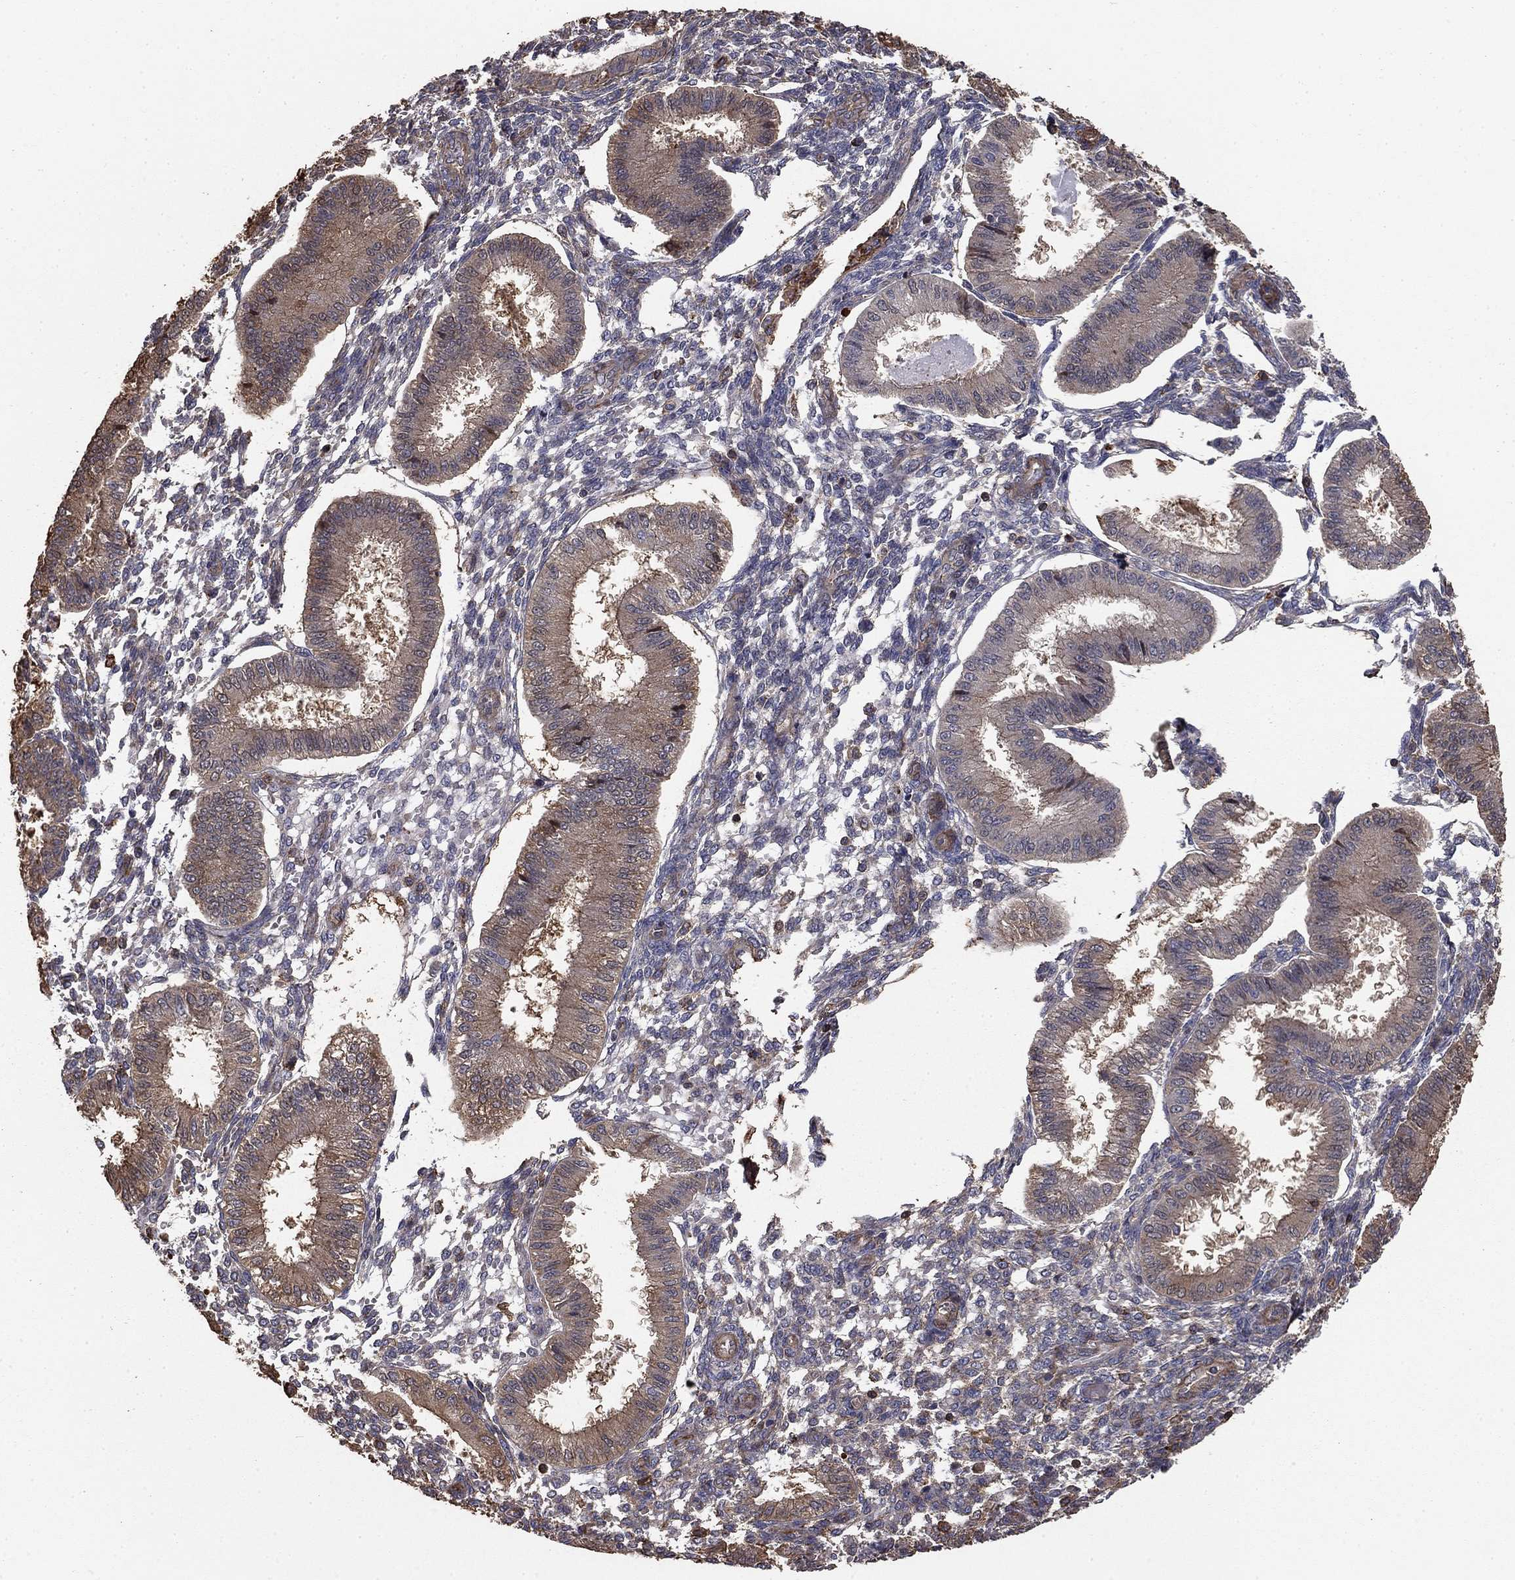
{"staining": {"intensity": "weak", "quantity": "<25%", "location": "cytoplasmic/membranous"}, "tissue": "endometrium", "cell_type": "Cells in endometrial stroma", "image_type": "normal", "snomed": [{"axis": "morphology", "description": "Normal tissue, NOS"}, {"axis": "topography", "description": "Endometrium"}], "caption": "A high-resolution histopathology image shows immunohistochemistry staining of normal endometrium, which displays no significant positivity in cells in endometrial stroma. (DAB (3,3'-diaminobenzidine) immunohistochemistry (IHC) with hematoxylin counter stain).", "gene": "HABP4", "patient": {"sex": "female", "age": 43}}